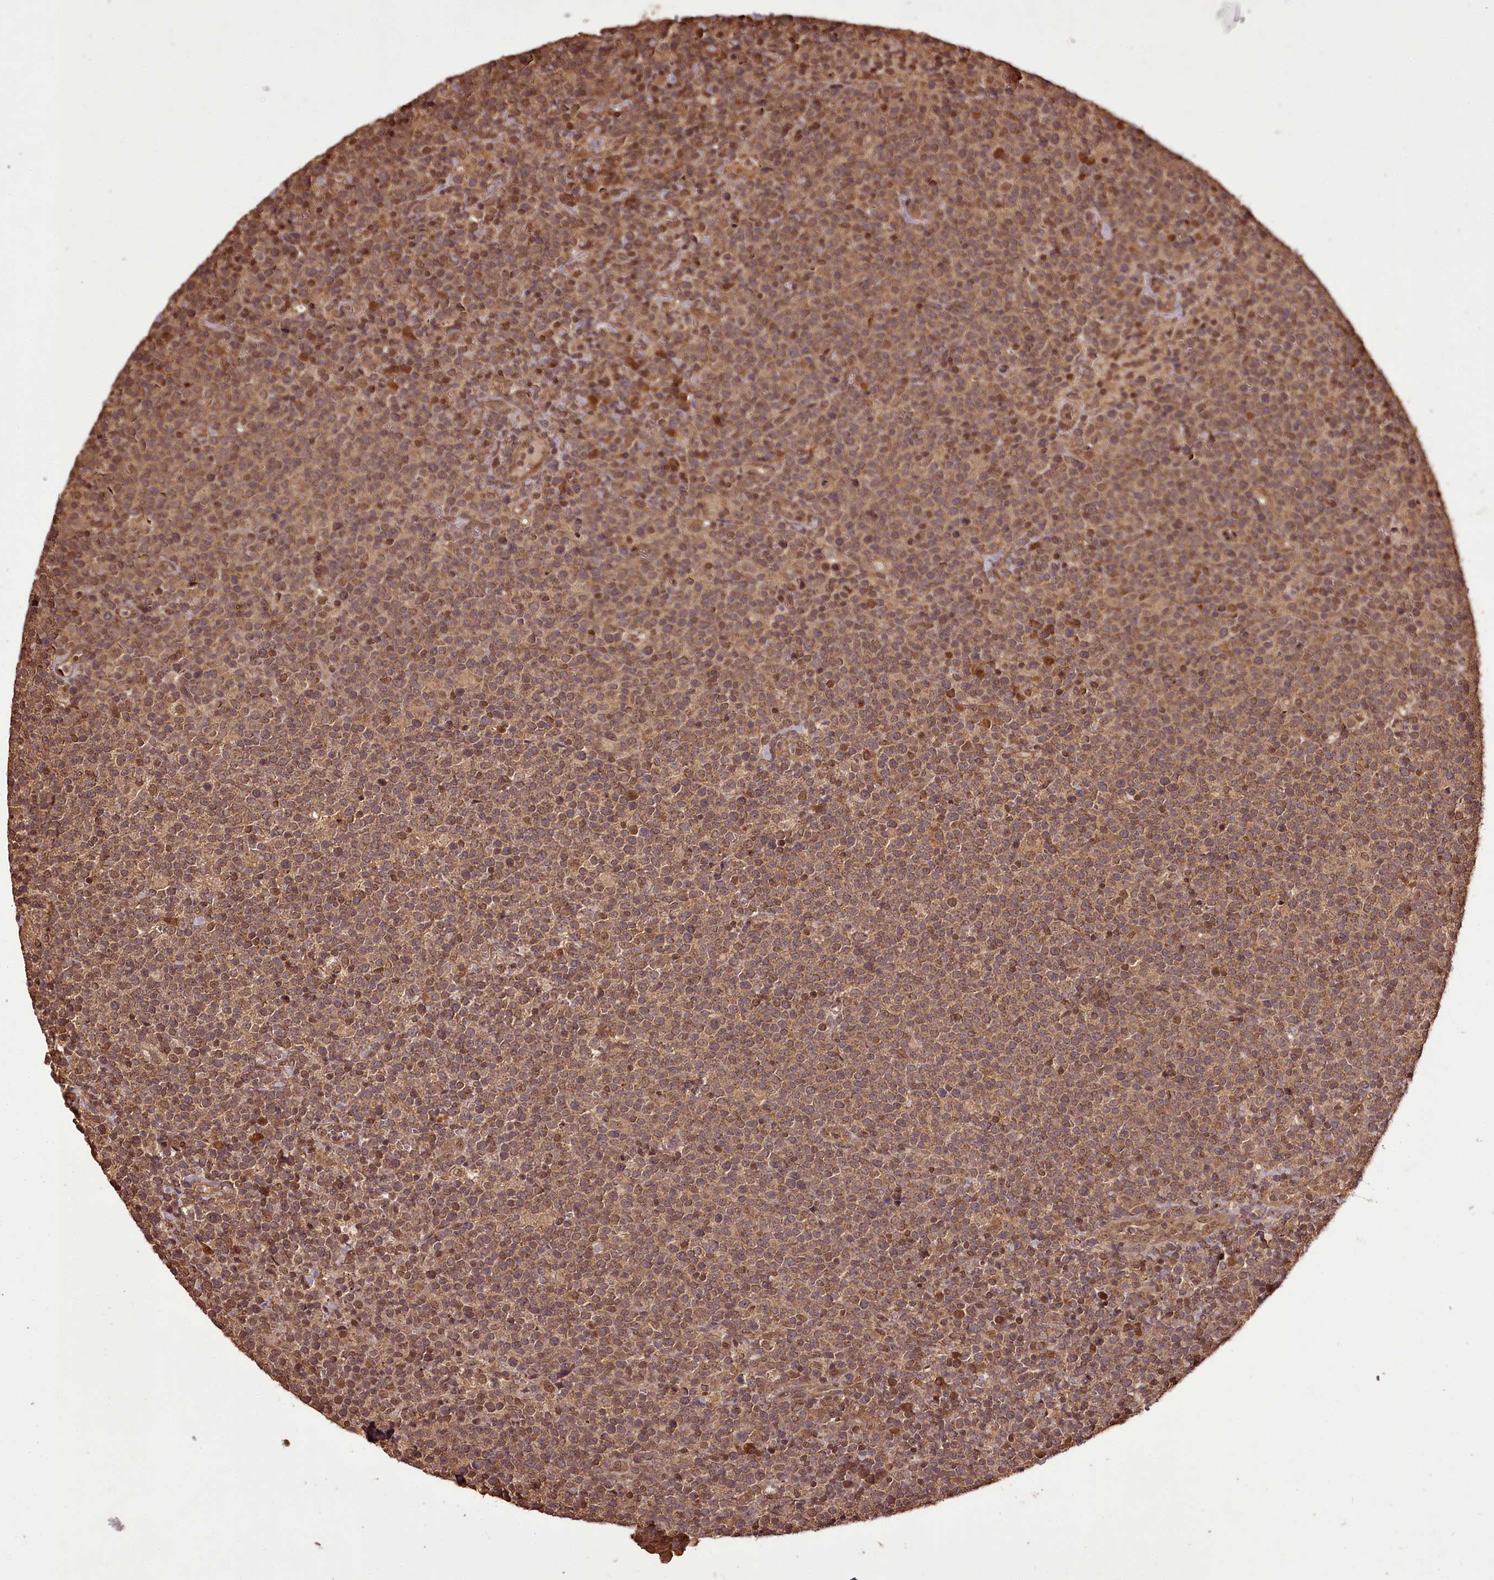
{"staining": {"intensity": "moderate", "quantity": ">75%", "location": "cytoplasmic/membranous"}, "tissue": "lymphoma", "cell_type": "Tumor cells", "image_type": "cancer", "snomed": [{"axis": "morphology", "description": "Malignant lymphoma, non-Hodgkin's type, High grade"}, {"axis": "topography", "description": "Lymph node"}], "caption": "Immunohistochemistry (DAB) staining of lymphoma reveals moderate cytoplasmic/membranous protein expression in about >75% of tumor cells. Using DAB (brown) and hematoxylin (blue) stains, captured at high magnification using brightfield microscopy.", "gene": "NPRL2", "patient": {"sex": "male", "age": 61}}